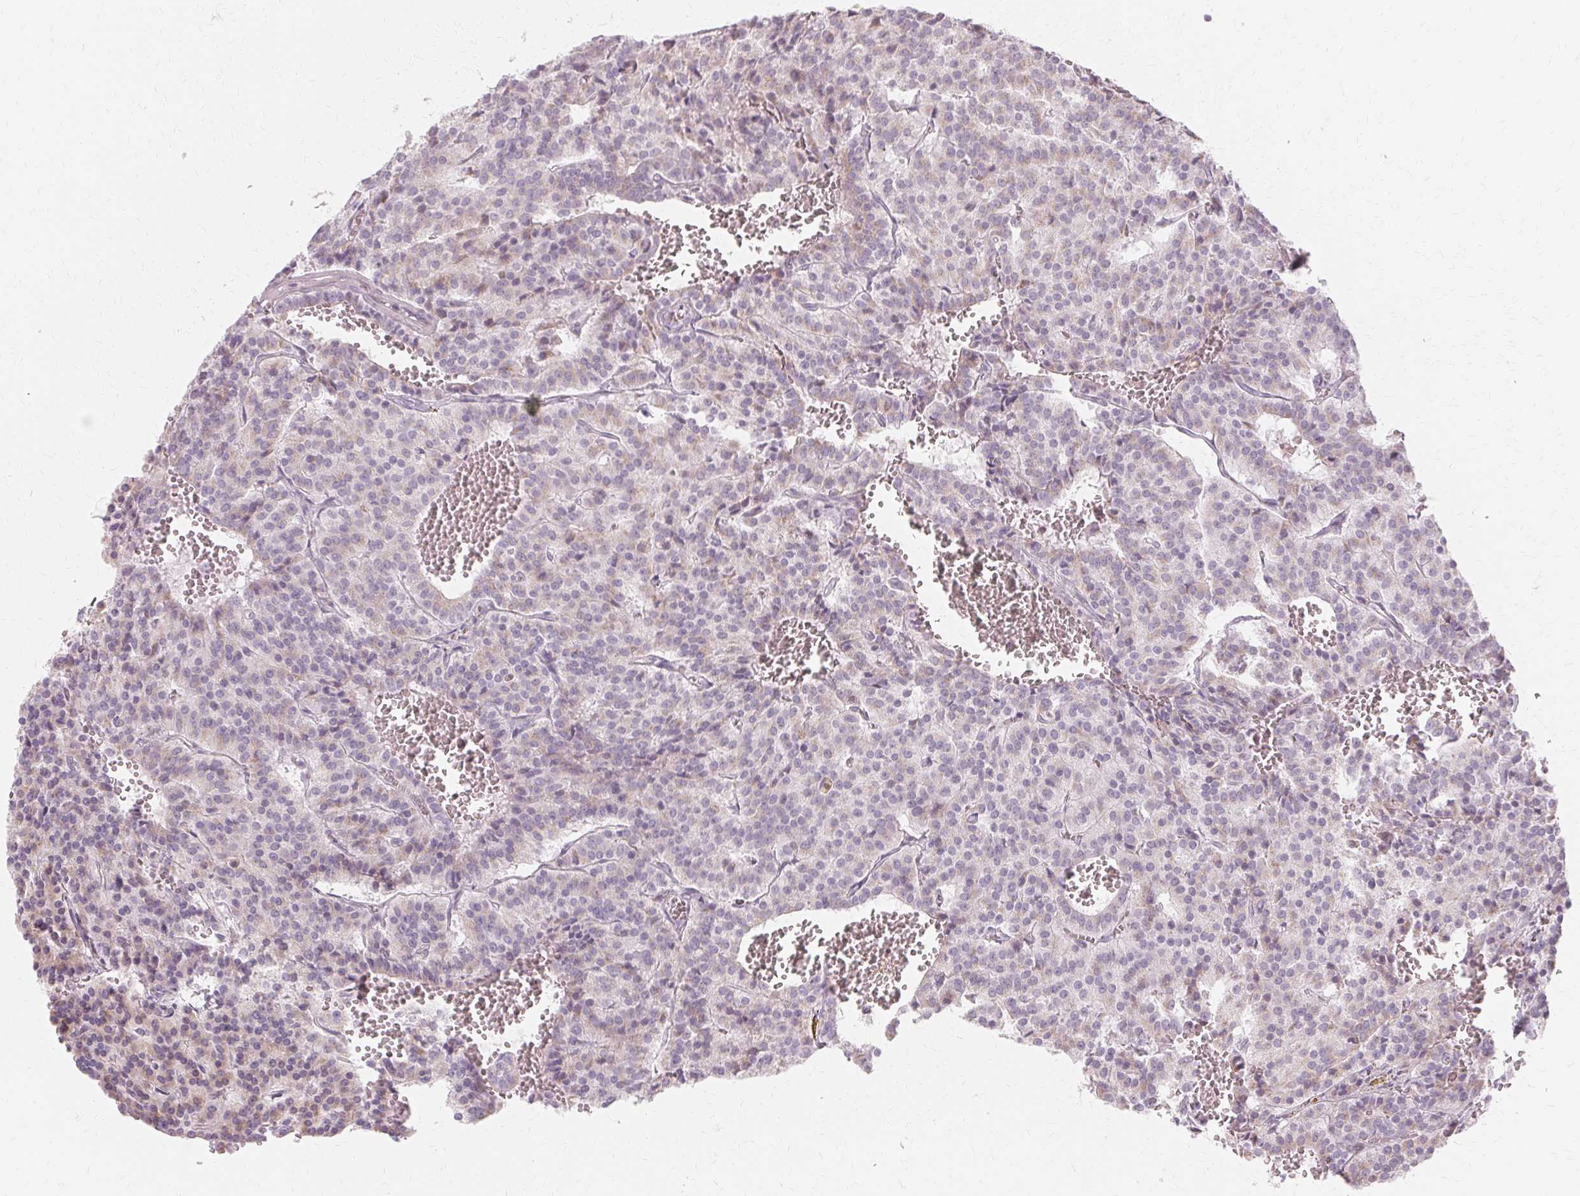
{"staining": {"intensity": "negative", "quantity": "none", "location": "none"}, "tissue": "carcinoid", "cell_type": "Tumor cells", "image_type": "cancer", "snomed": [{"axis": "morphology", "description": "Carcinoid, malignant, NOS"}, {"axis": "topography", "description": "Lung"}], "caption": "IHC micrograph of neoplastic tissue: carcinoid stained with DAB (3,3'-diaminobenzidine) exhibits no significant protein positivity in tumor cells.", "gene": "FCRL3", "patient": {"sex": "male", "age": 70}}